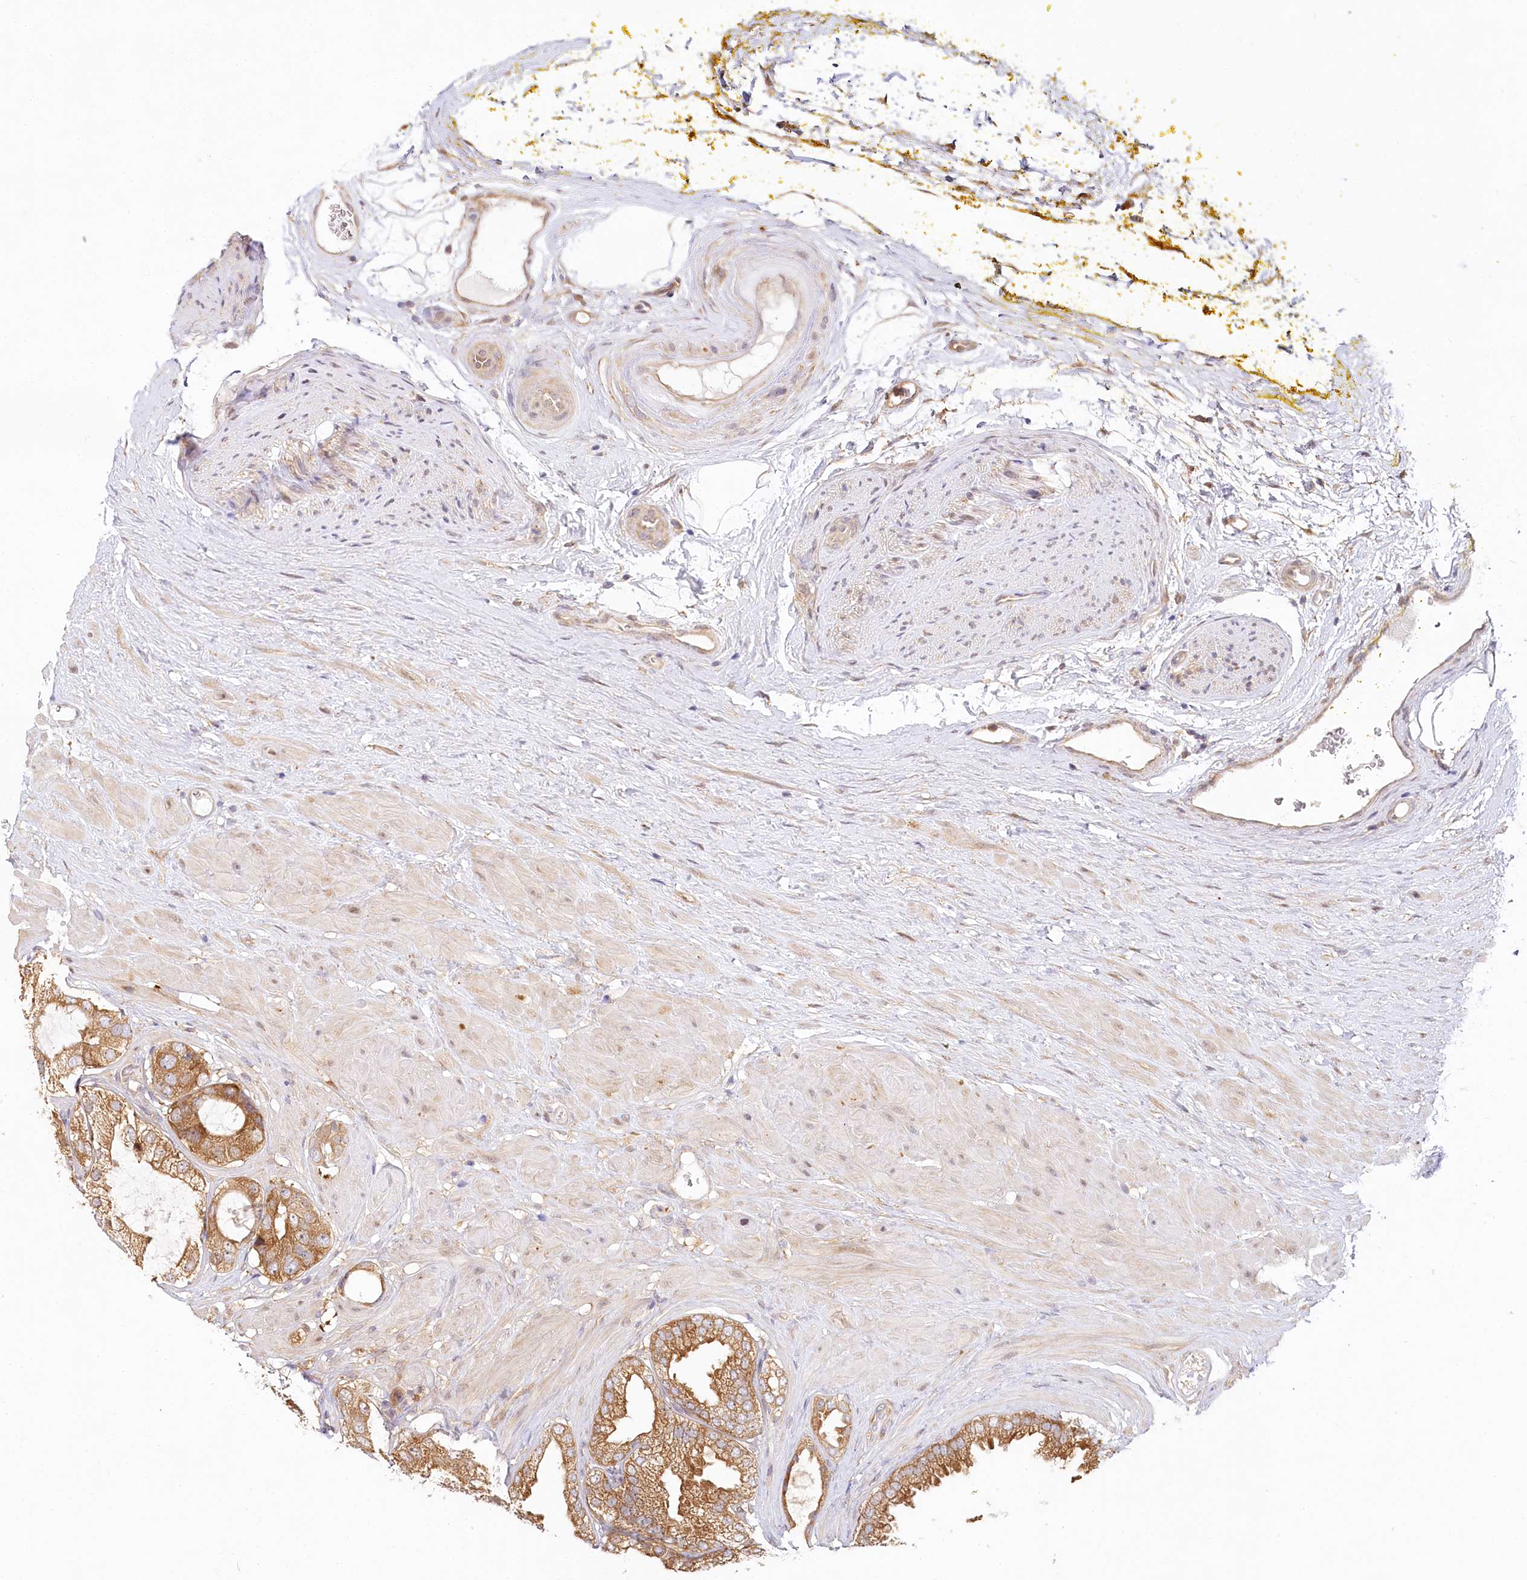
{"staining": {"intensity": "moderate", "quantity": ">75%", "location": "cytoplasmic/membranous"}, "tissue": "prostate cancer", "cell_type": "Tumor cells", "image_type": "cancer", "snomed": [{"axis": "morphology", "description": "Adenocarcinoma, High grade"}, {"axis": "topography", "description": "Prostate"}], "caption": "Immunohistochemical staining of human prostate cancer (adenocarcinoma (high-grade)) demonstrates medium levels of moderate cytoplasmic/membranous protein positivity in approximately >75% of tumor cells.", "gene": "INPP4B", "patient": {"sex": "male", "age": 59}}